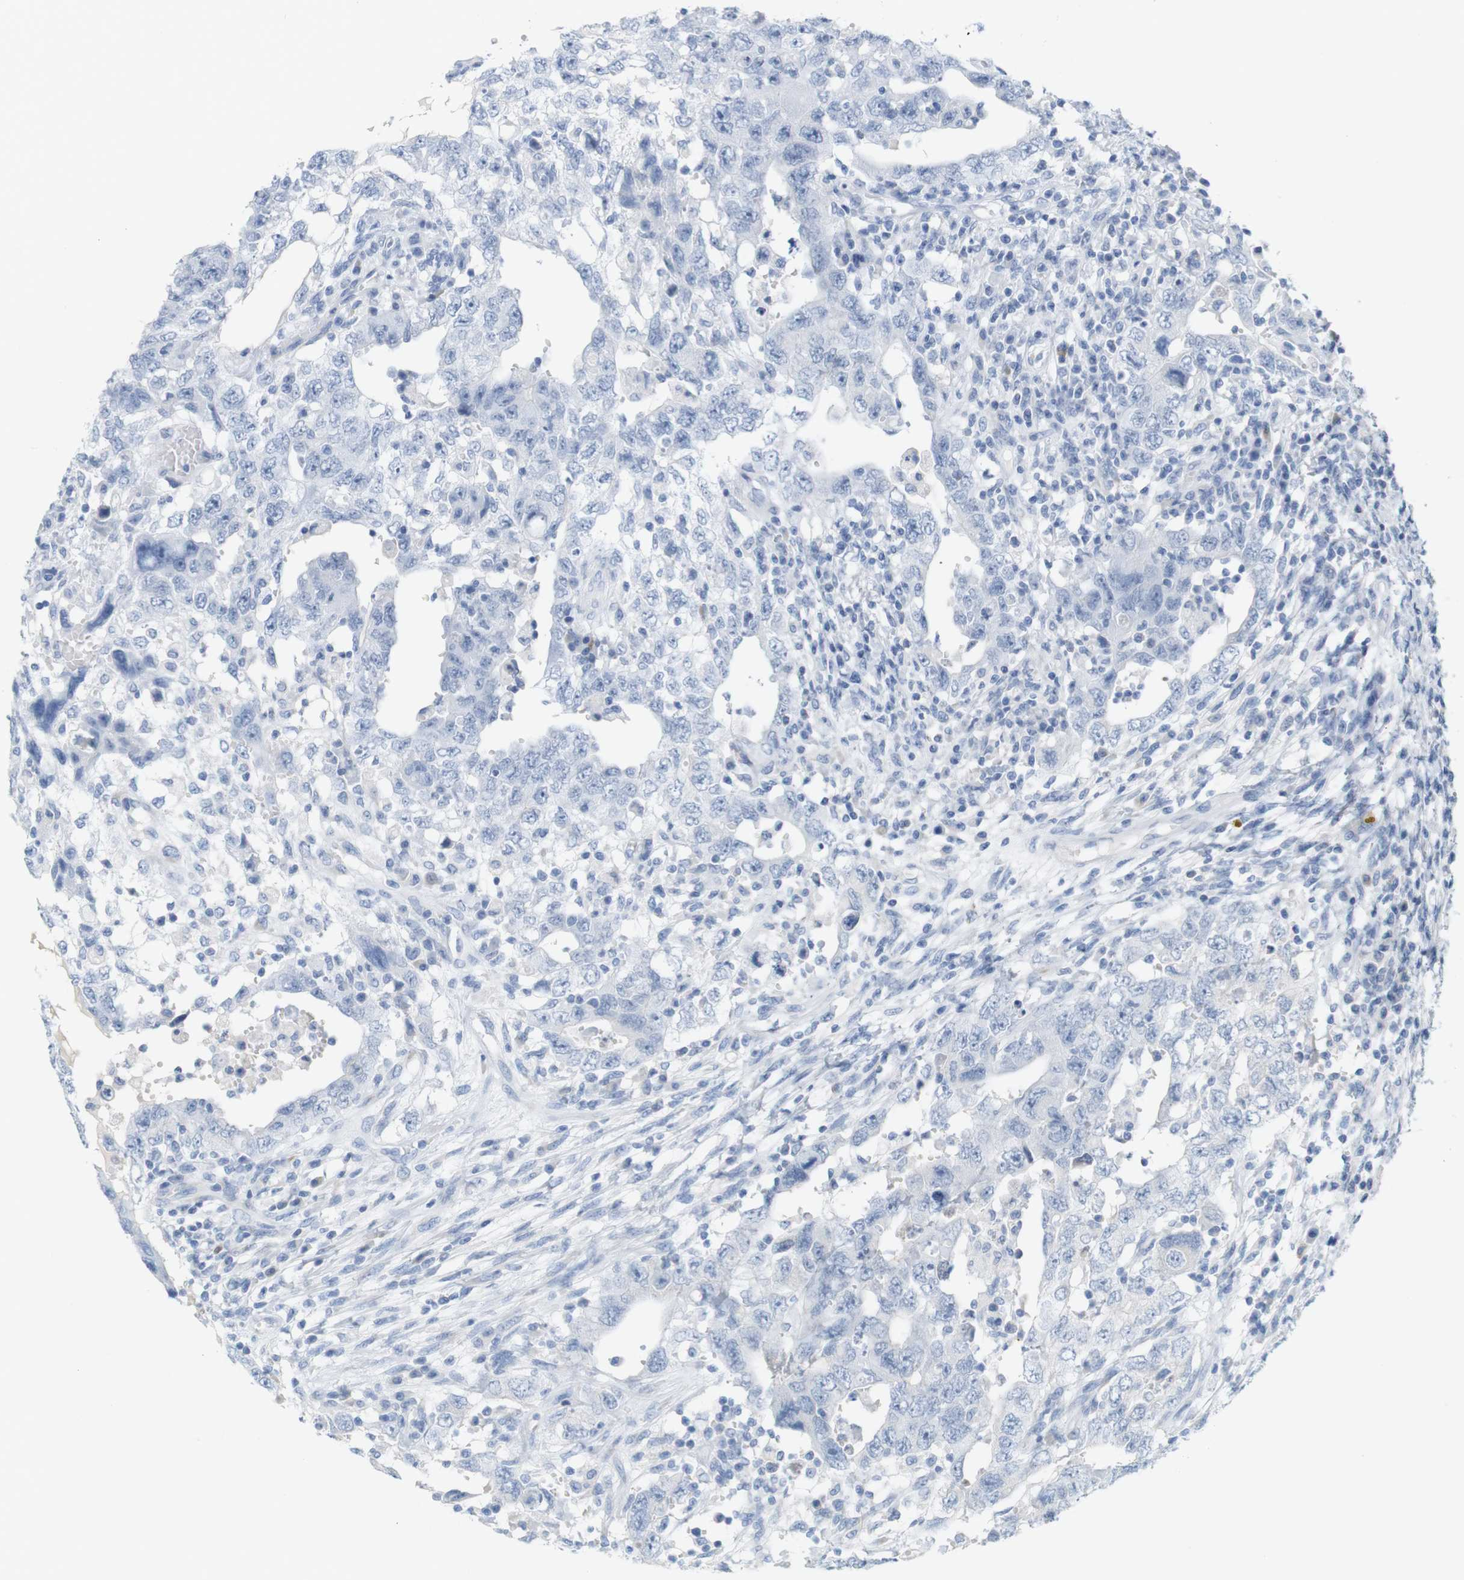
{"staining": {"intensity": "negative", "quantity": "none", "location": "none"}, "tissue": "testis cancer", "cell_type": "Tumor cells", "image_type": "cancer", "snomed": [{"axis": "morphology", "description": "Carcinoma, Embryonal, NOS"}, {"axis": "topography", "description": "Testis"}], "caption": "An image of testis cancer (embryonal carcinoma) stained for a protein exhibits no brown staining in tumor cells.", "gene": "RGS9", "patient": {"sex": "male", "age": 26}}